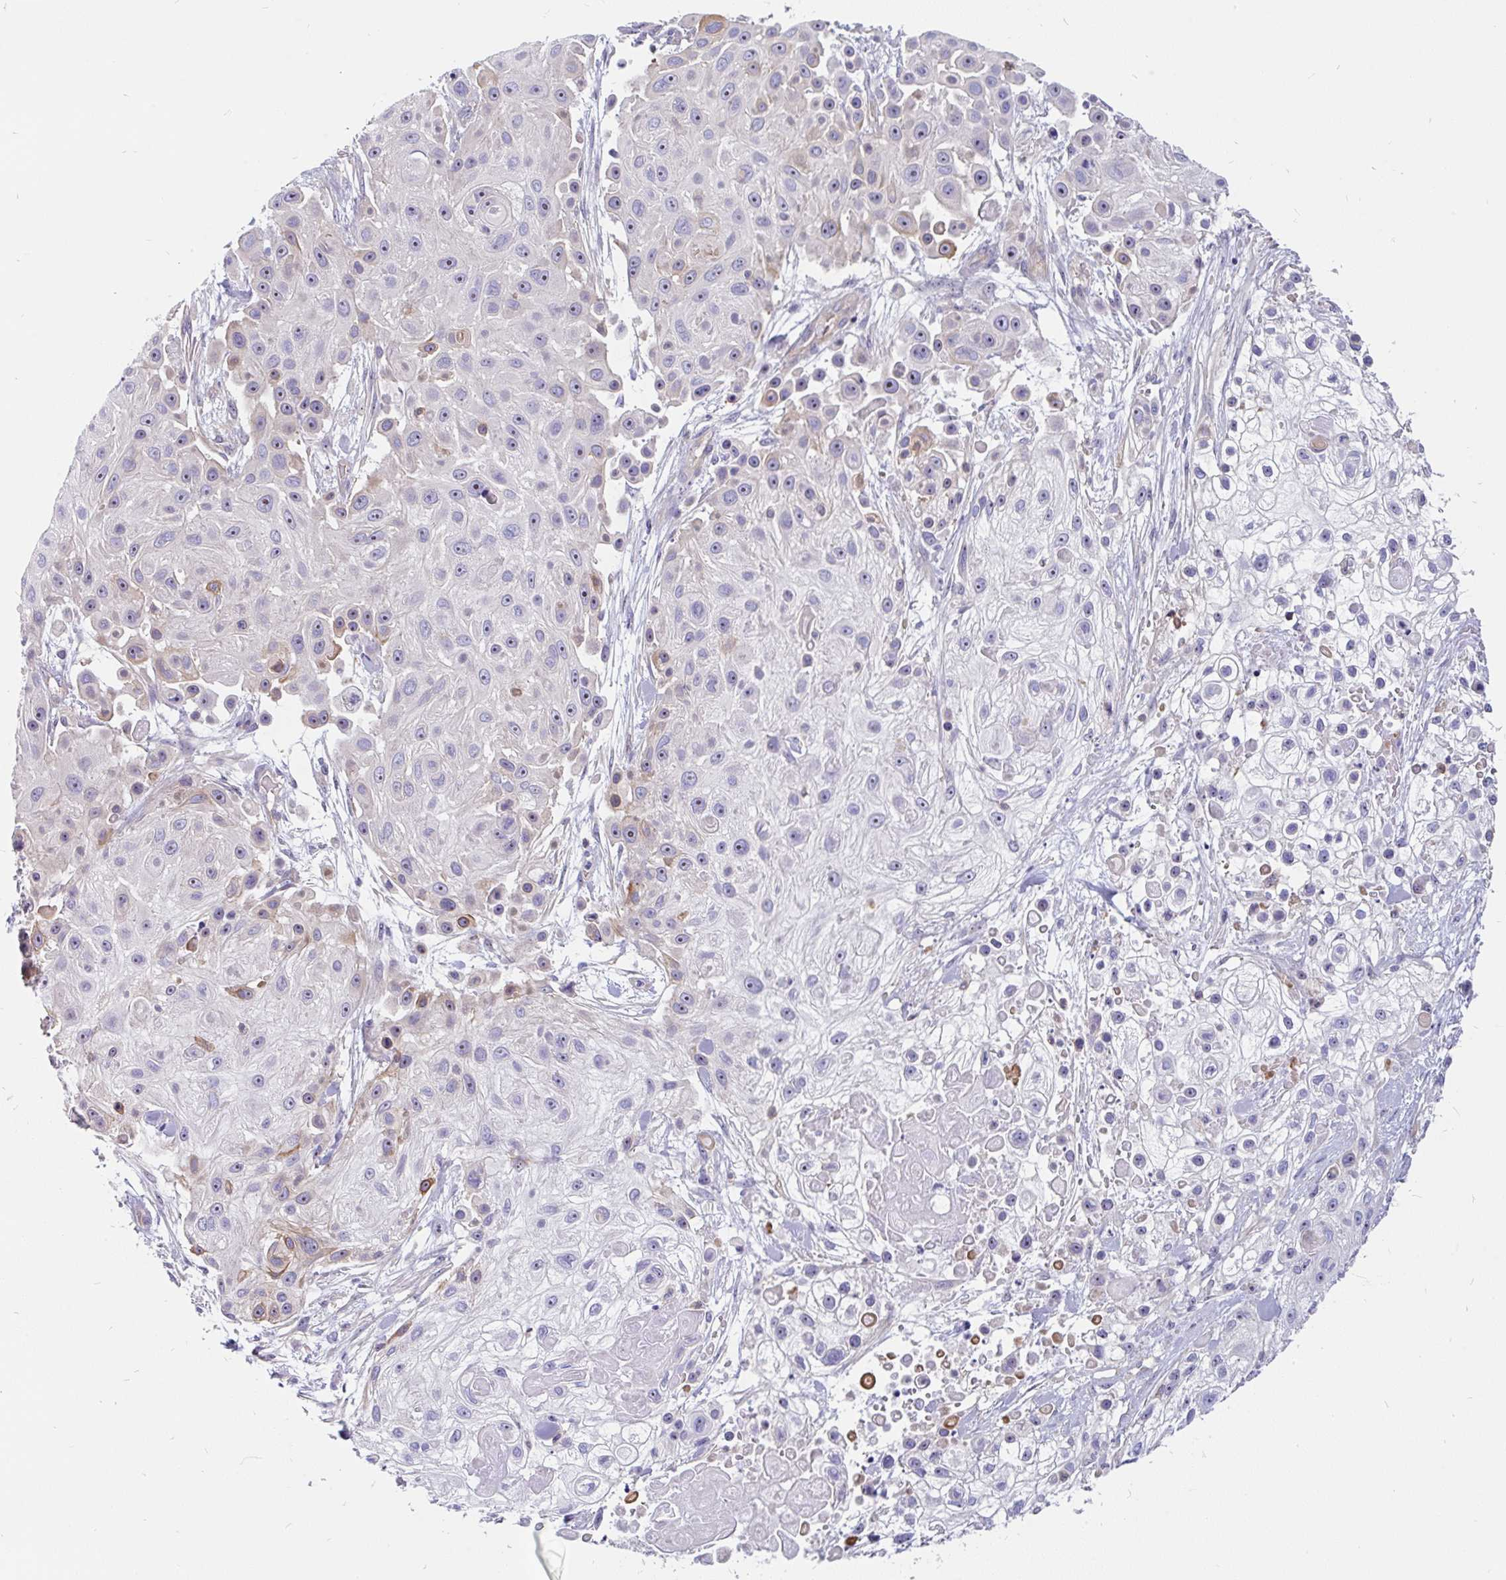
{"staining": {"intensity": "moderate", "quantity": "<25%", "location": "cytoplasmic/membranous"}, "tissue": "skin cancer", "cell_type": "Tumor cells", "image_type": "cancer", "snomed": [{"axis": "morphology", "description": "Squamous cell carcinoma, NOS"}, {"axis": "topography", "description": "Skin"}], "caption": "IHC histopathology image of neoplastic tissue: human skin cancer stained using IHC reveals low levels of moderate protein expression localized specifically in the cytoplasmic/membranous of tumor cells, appearing as a cytoplasmic/membranous brown color.", "gene": "LRRC26", "patient": {"sex": "male", "age": 67}}